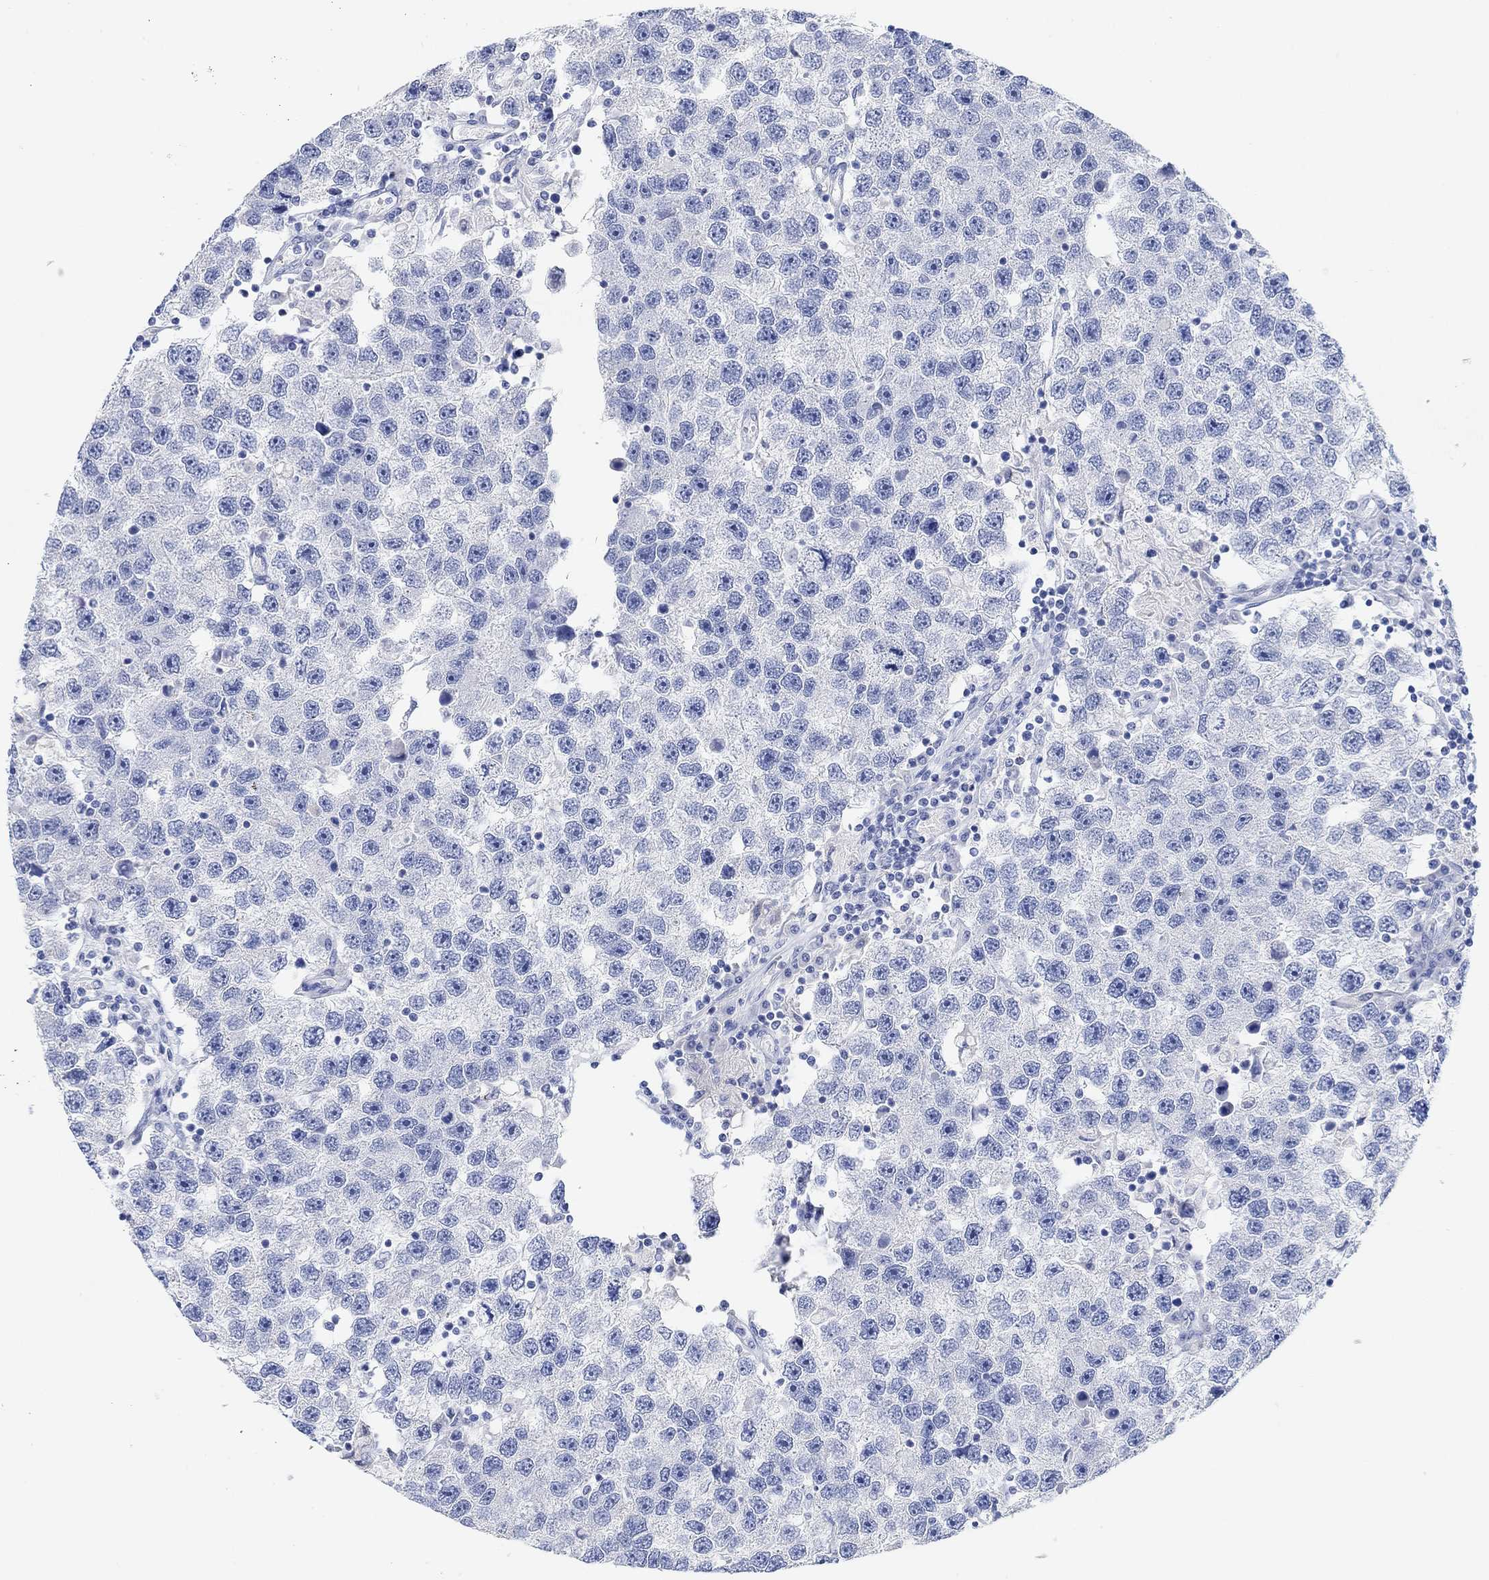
{"staining": {"intensity": "negative", "quantity": "none", "location": "none"}, "tissue": "testis cancer", "cell_type": "Tumor cells", "image_type": "cancer", "snomed": [{"axis": "morphology", "description": "Seminoma, NOS"}, {"axis": "topography", "description": "Testis"}], "caption": "Testis seminoma stained for a protein using immunohistochemistry displays no staining tumor cells.", "gene": "VAT1L", "patient": {"sex": "male", "age": 26}}